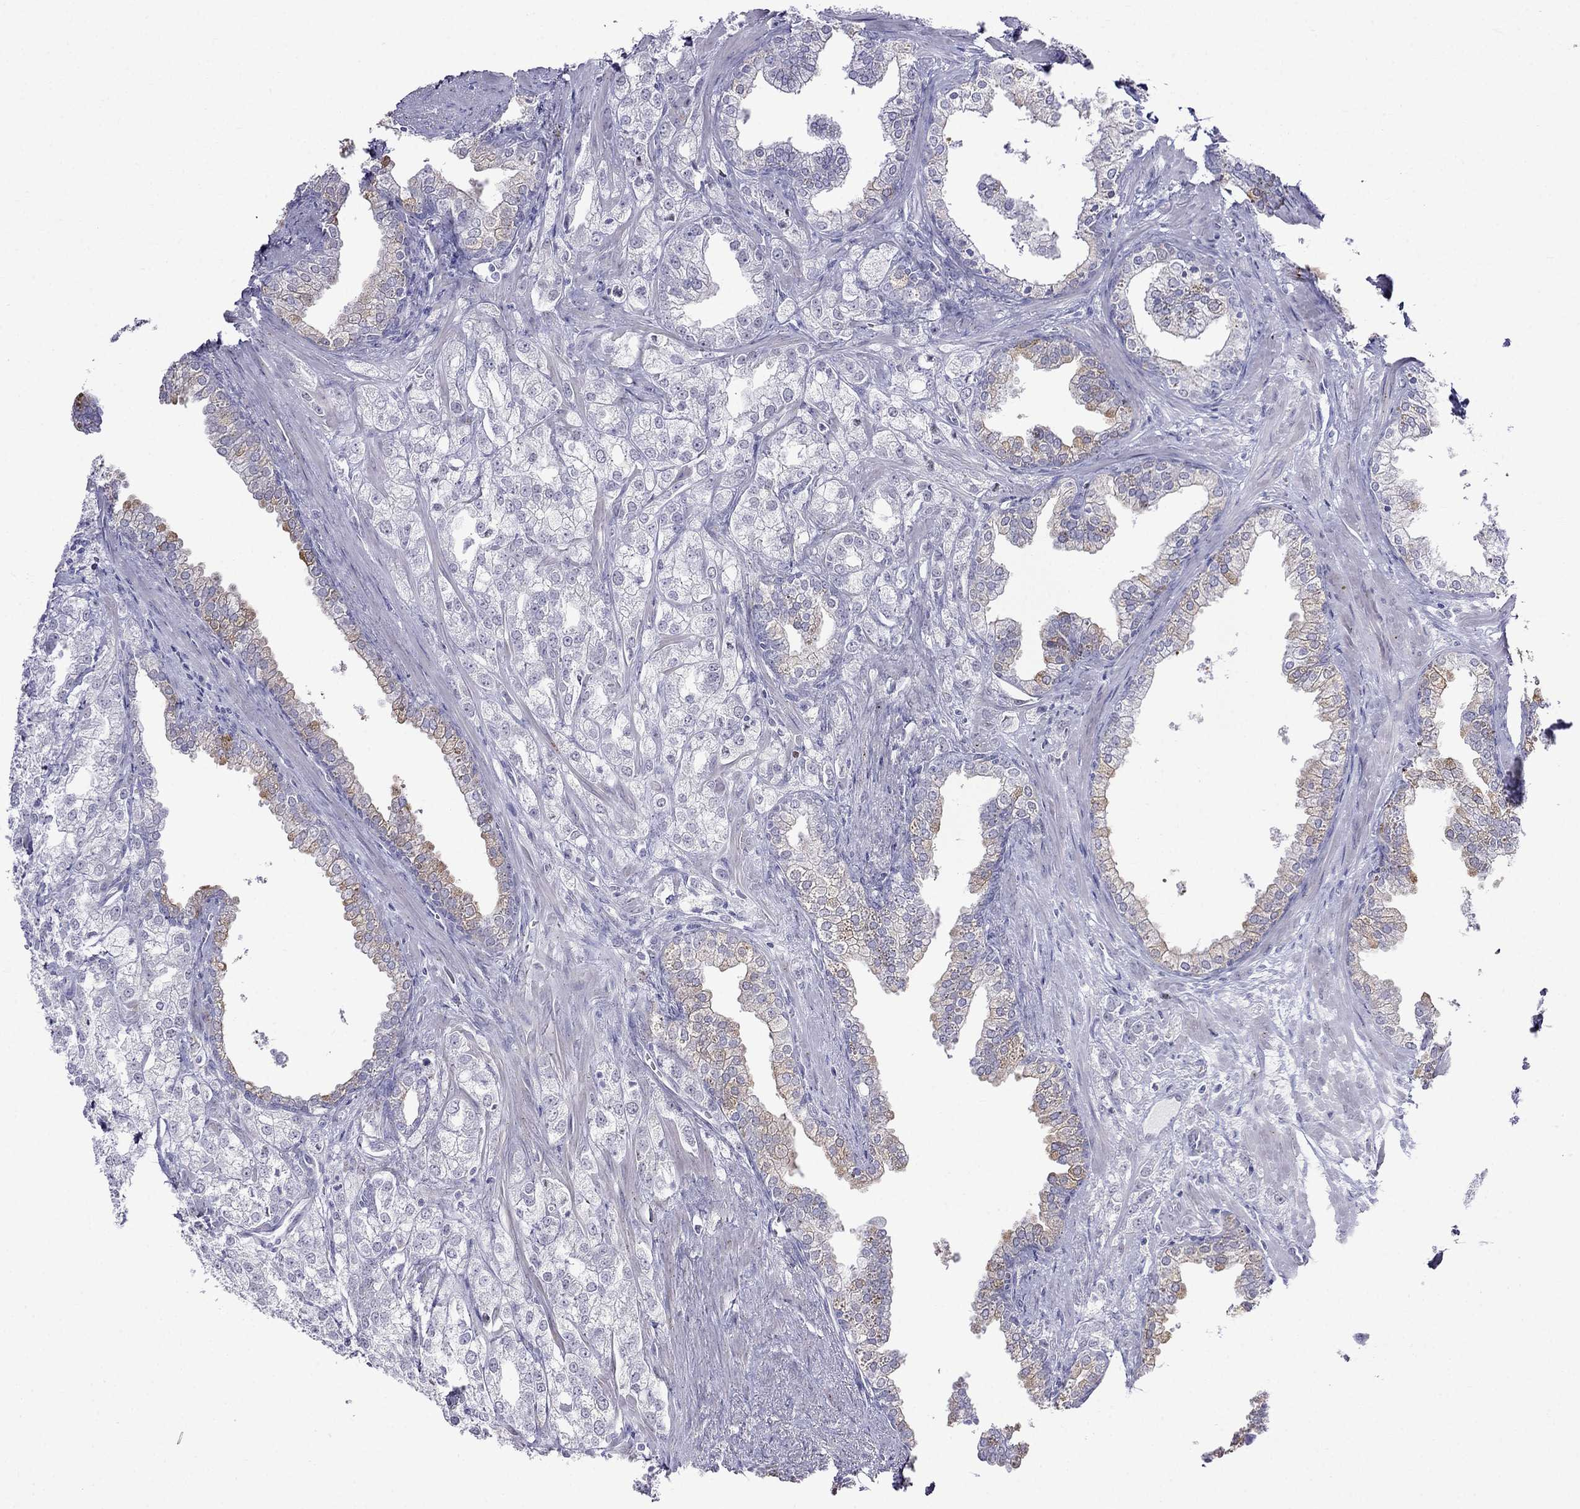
{"staining": {"intensity": "negative", "quantity": "none", "location": "none"}, "tissue": "prostate cancer", "cell_type": "Tumor cells", "image_type": "cancer", "snomed": [{"axis": "morphology", "description": "Adenocarcinoma, NOS"}, {"axis": "topography", "description": "Prostate"}], "caption": "Immunohistochemistry of adenocarcinoma (prostate) exhibits no positivity in tumor cells.", "gene": "MGP", "patient": {"sex": "male", "age": 70}}